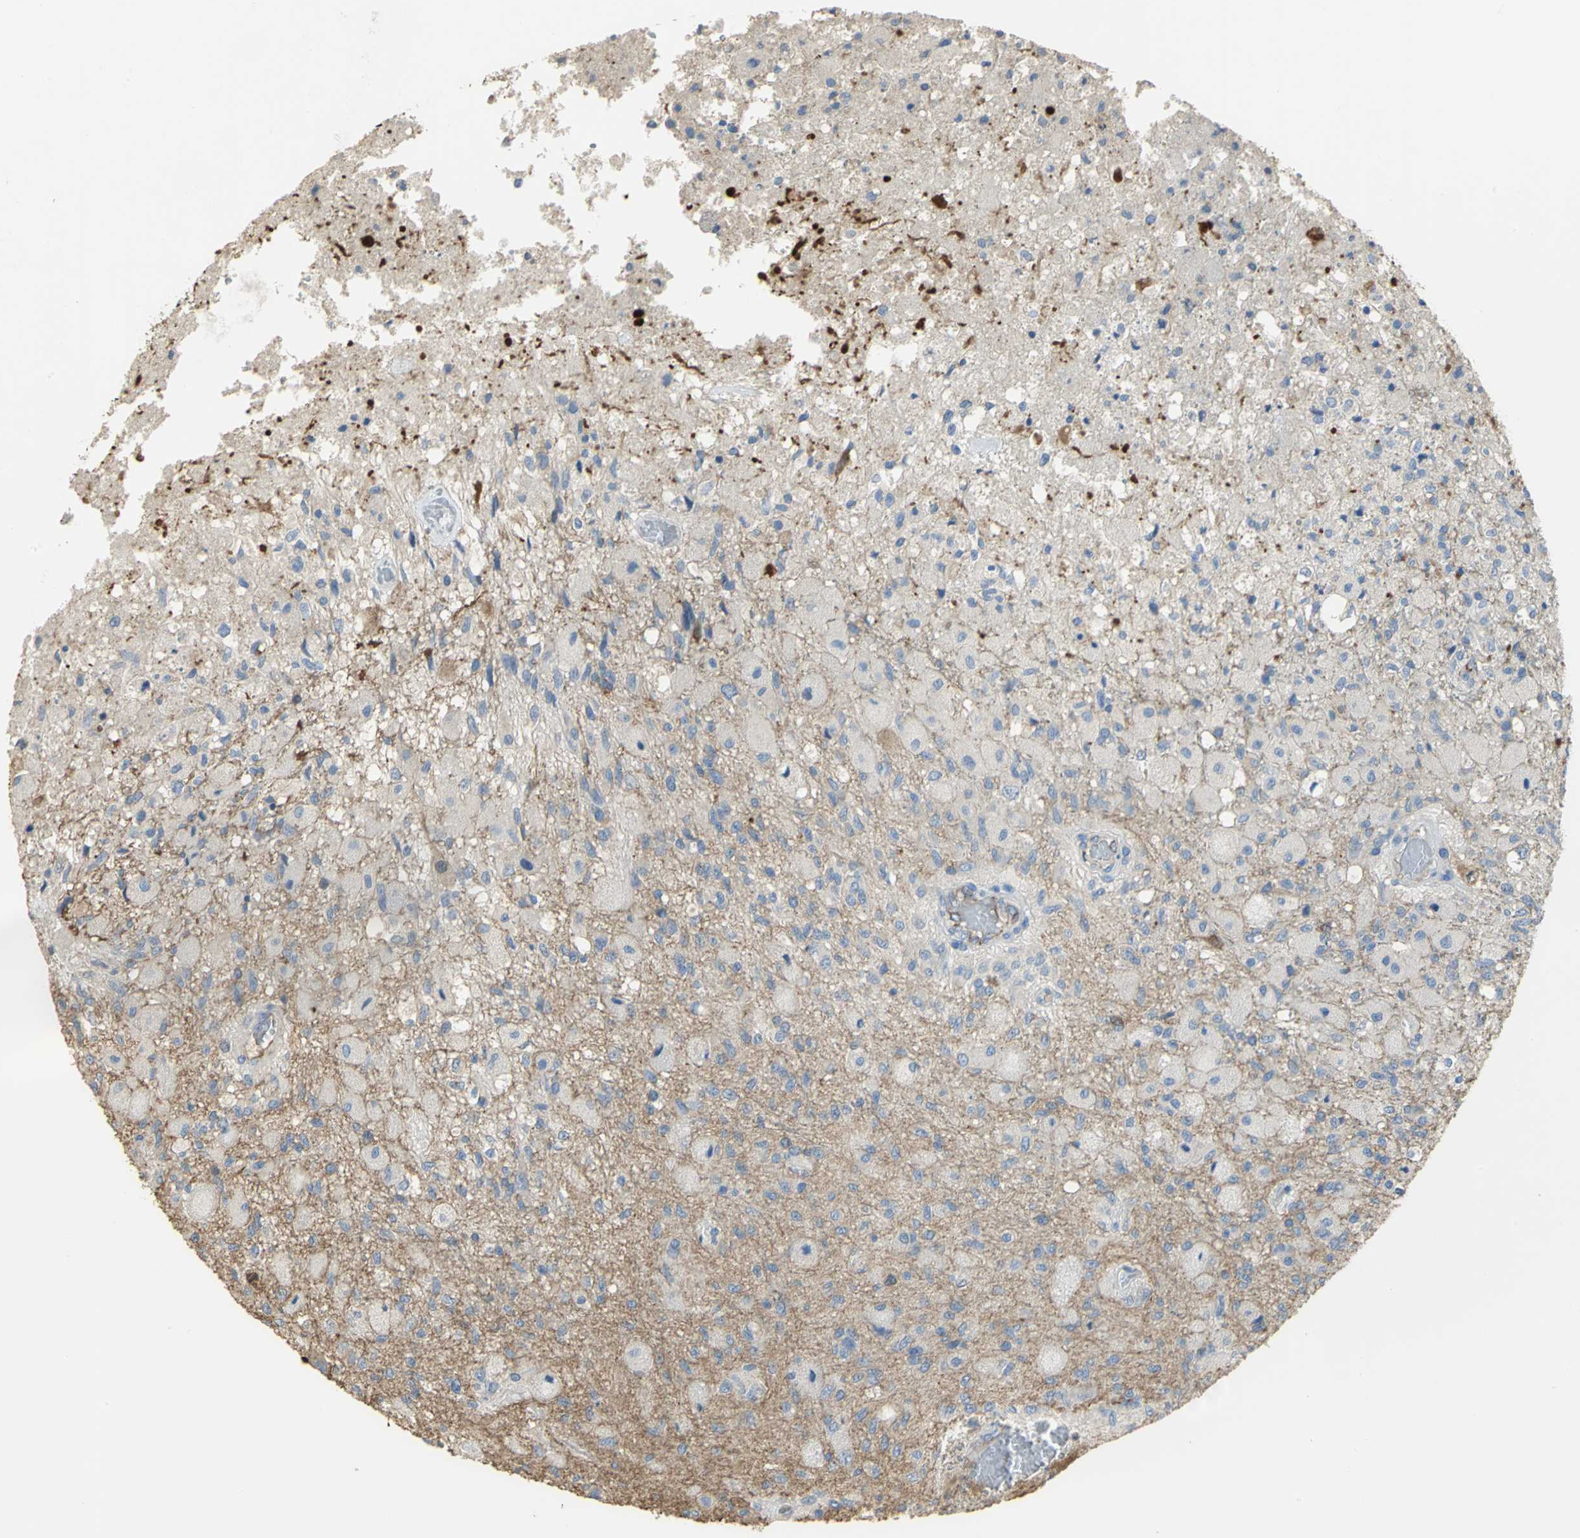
{"staining": {"intensity": "negative", "quantity": "none", "location": "none"}, "tissue": "glioma", "cell_type": "Tumor cells", "image_type": "cancer", "snomed": [{"axis": "morphology", "description": "Normal tissue, NOS"}, {"axis": "morphology", "description": "Glioma, malignant, High grade"}, {"axis": "topography", "description": "Cerebral cortex"}], "caption": "Glioma stained for a protein using IHC reveals no expression tumor cells.", "gene": "DLGAP5", "patient": {"sex": "male", "age": 77}}